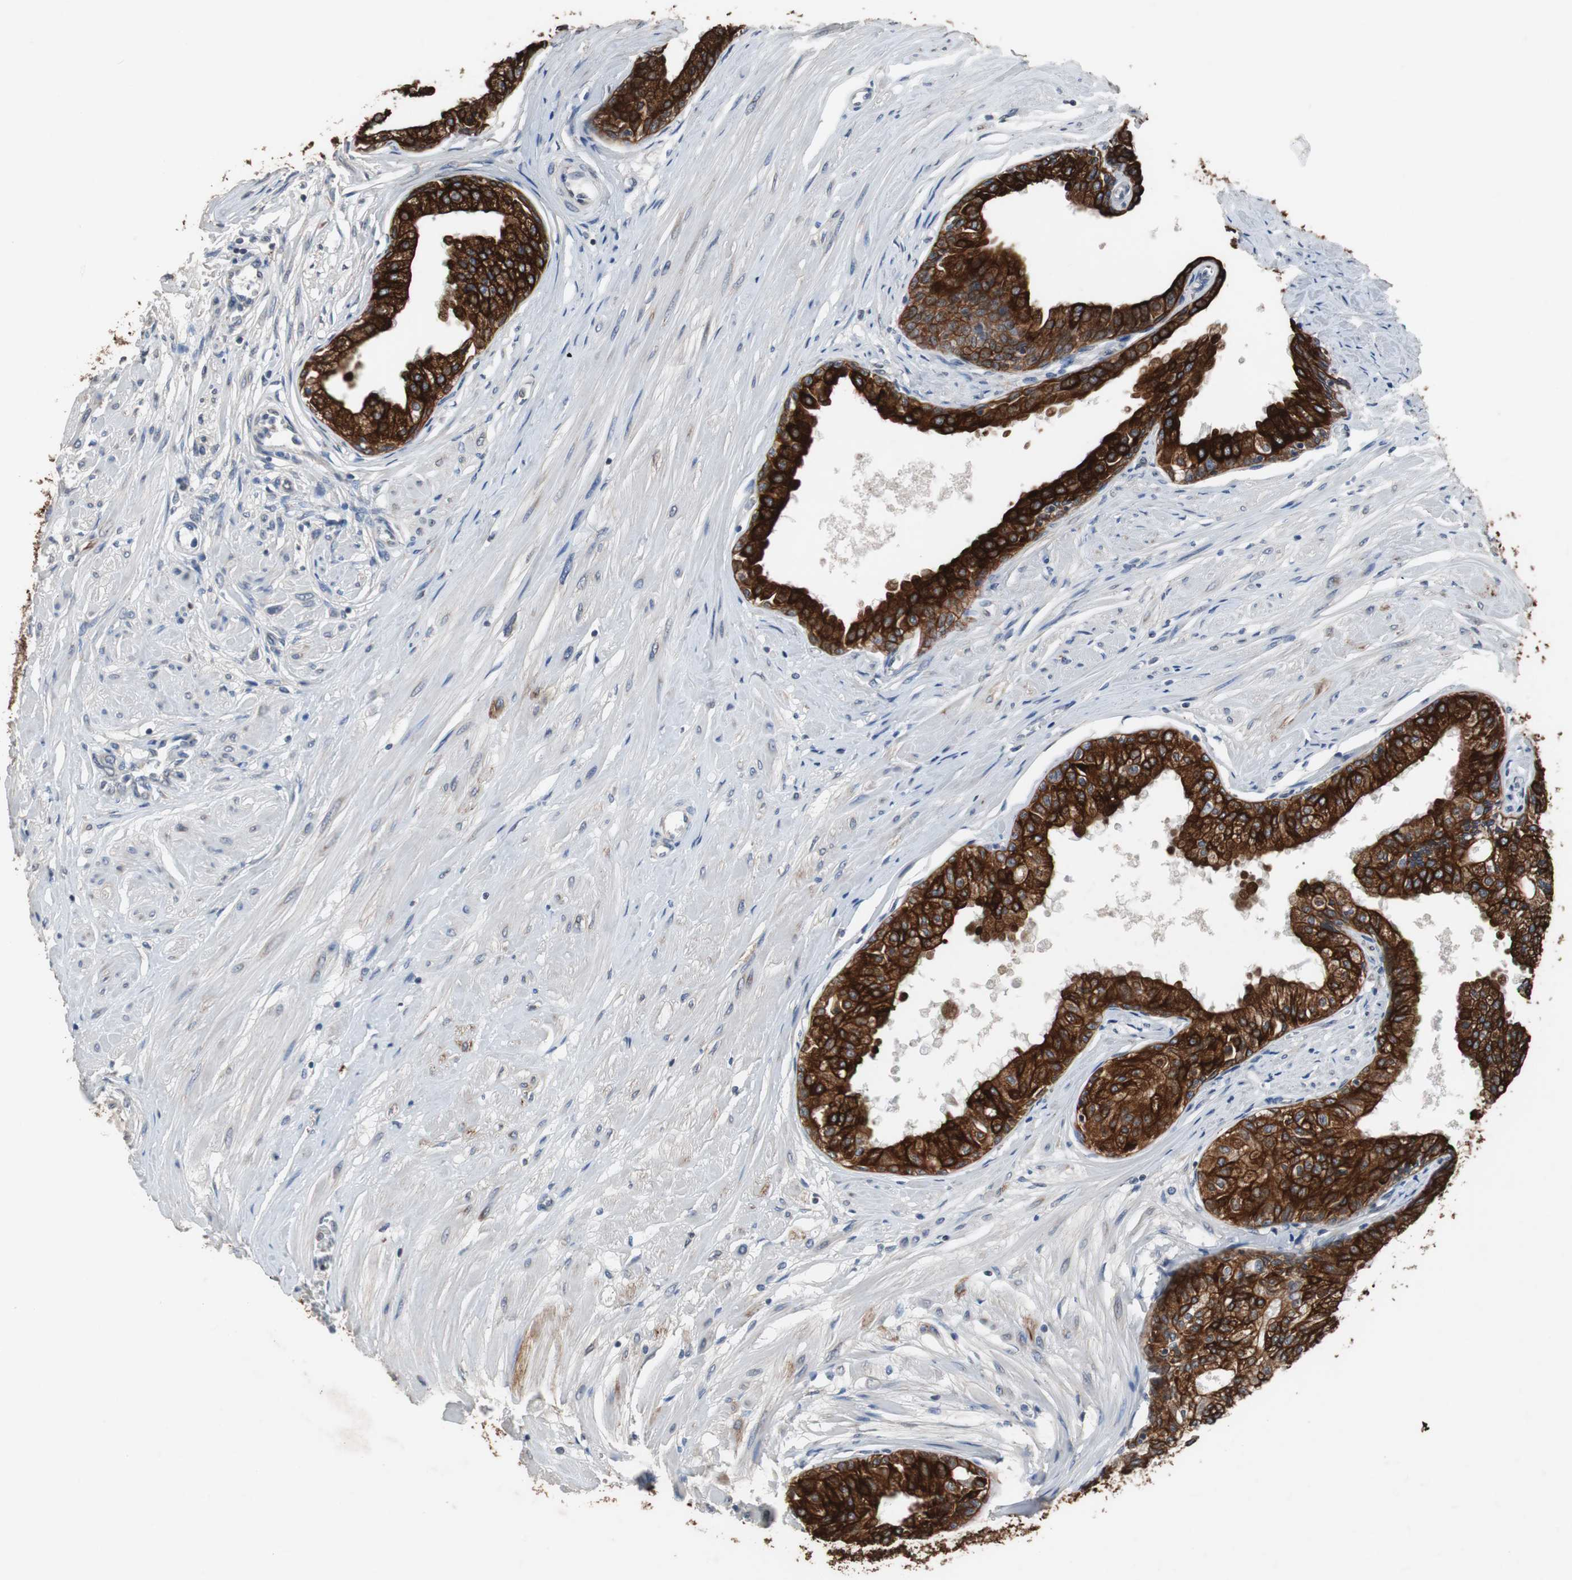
{"staining": {"intensity": "strong", "quantity": ">75%", "location": "cytoplasmic/membranous"}, "tissue": "prostate", "cell_type": "Glandular cells", "image_type": "normal", "snomed": [{"axis": "morphology", "description": "Normal tissue, NOS"}, {"axis": "topography", "description": "Prostate"}, {"axis": "topography", "description": "Seminal veicle"}], "caption": "Human prostate stained for a protein (brown) exhibits strong cytoplasmic/membranous positive expression in about >75% of glandular cells.", "gene": "USP10", "patient": {"sex": "male", "age": 60}}